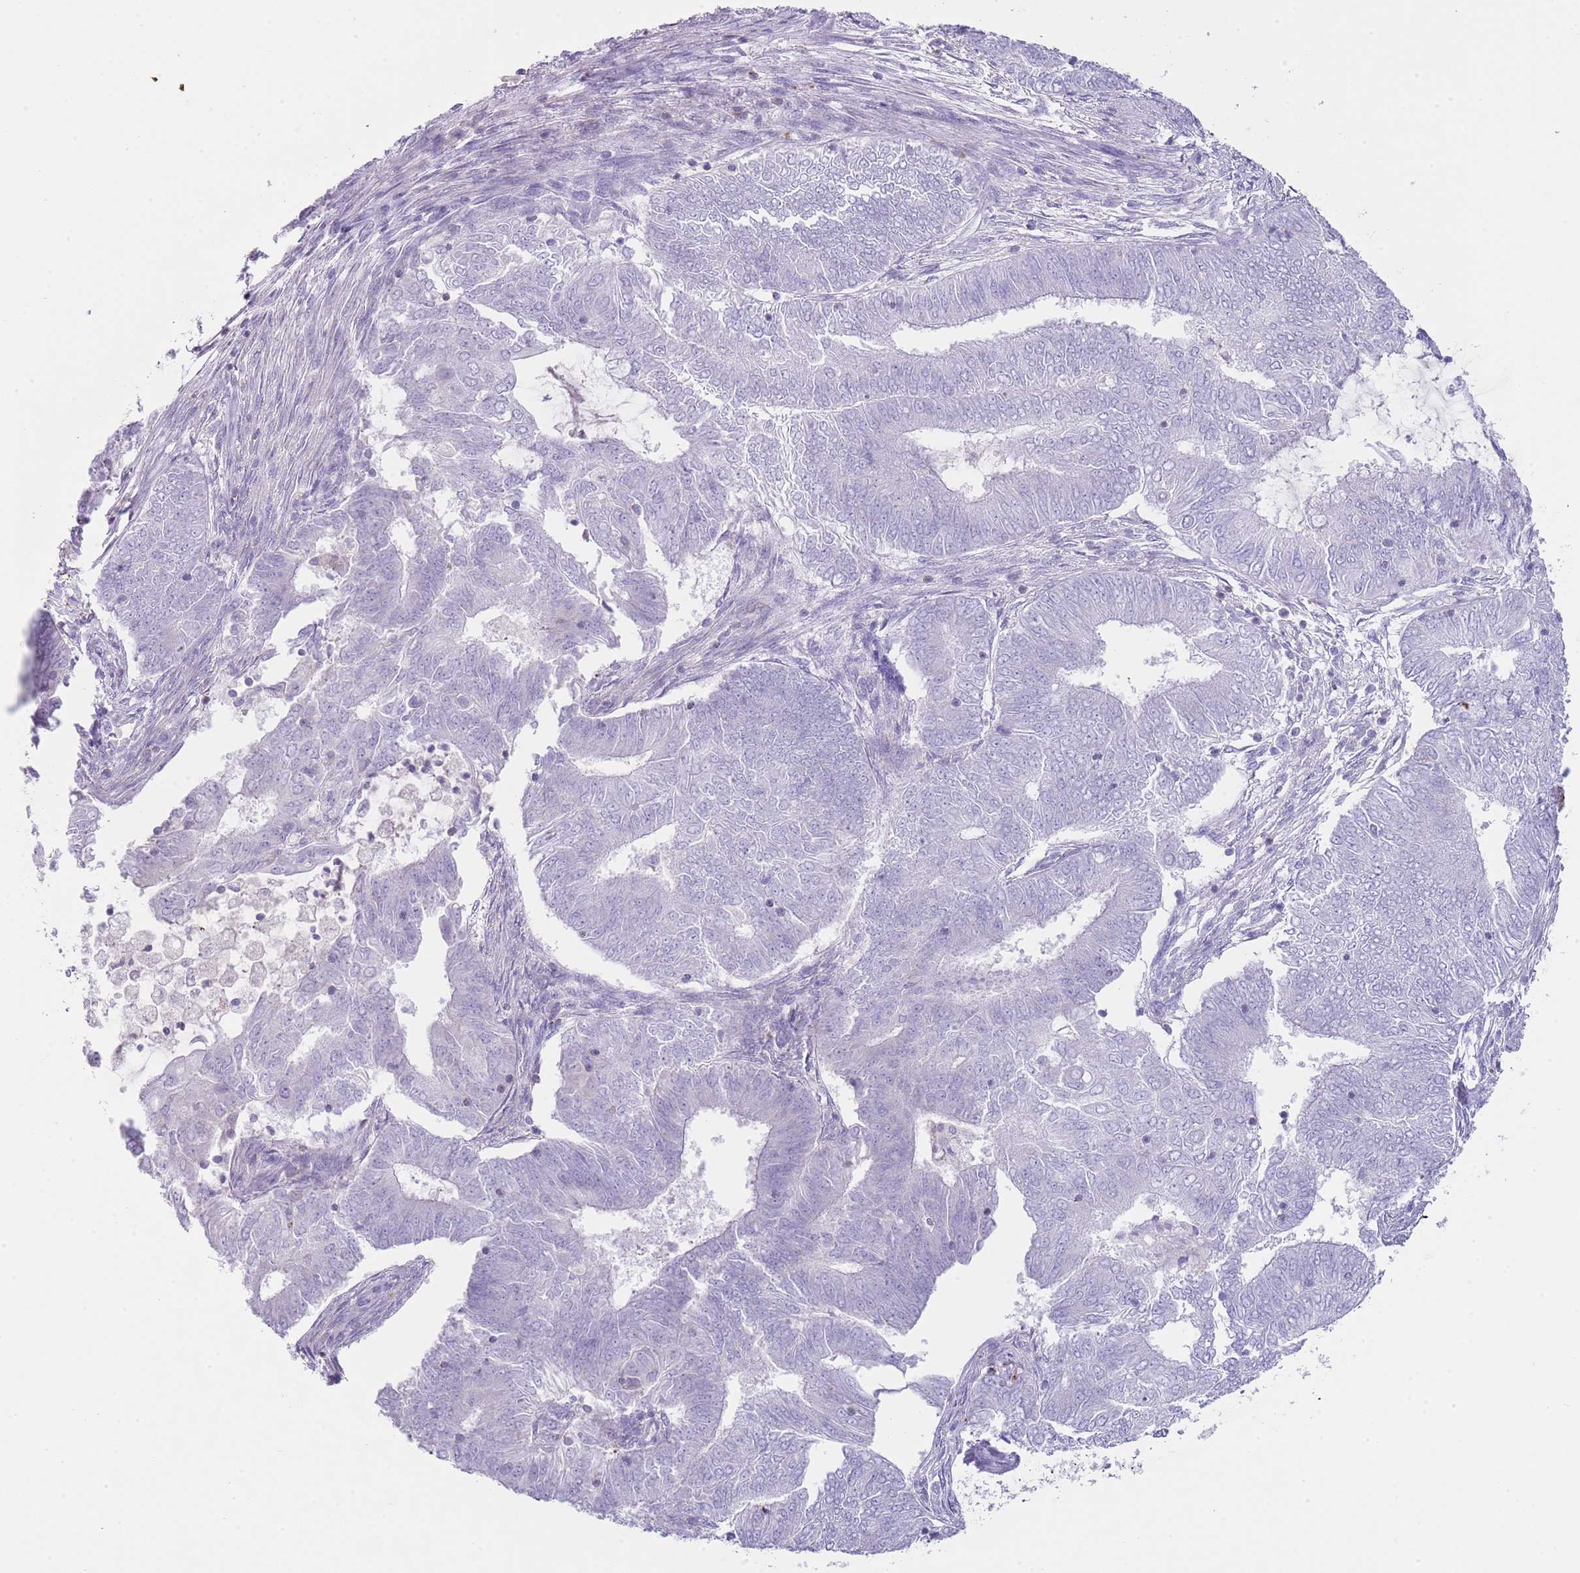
{"staining": {"intensity": "negative", "quantity": "none", "location": "none"}, "tissue": "endometrial cancer", "cell_type": "Tumor cells", "image_type": "cancer", "snomed": [{"axis": "morphology", "description": "Adenocarcinoma, NOS"}, {"axis": "topography", "description": "Endometrium"}], "caption": "Human adenocarcinoma (endometrial) stained for a protein using IHC reveals no positivity in tumor cells.", "gene": "NBPF20", "patient": {"sex": "female", "age": 62}}